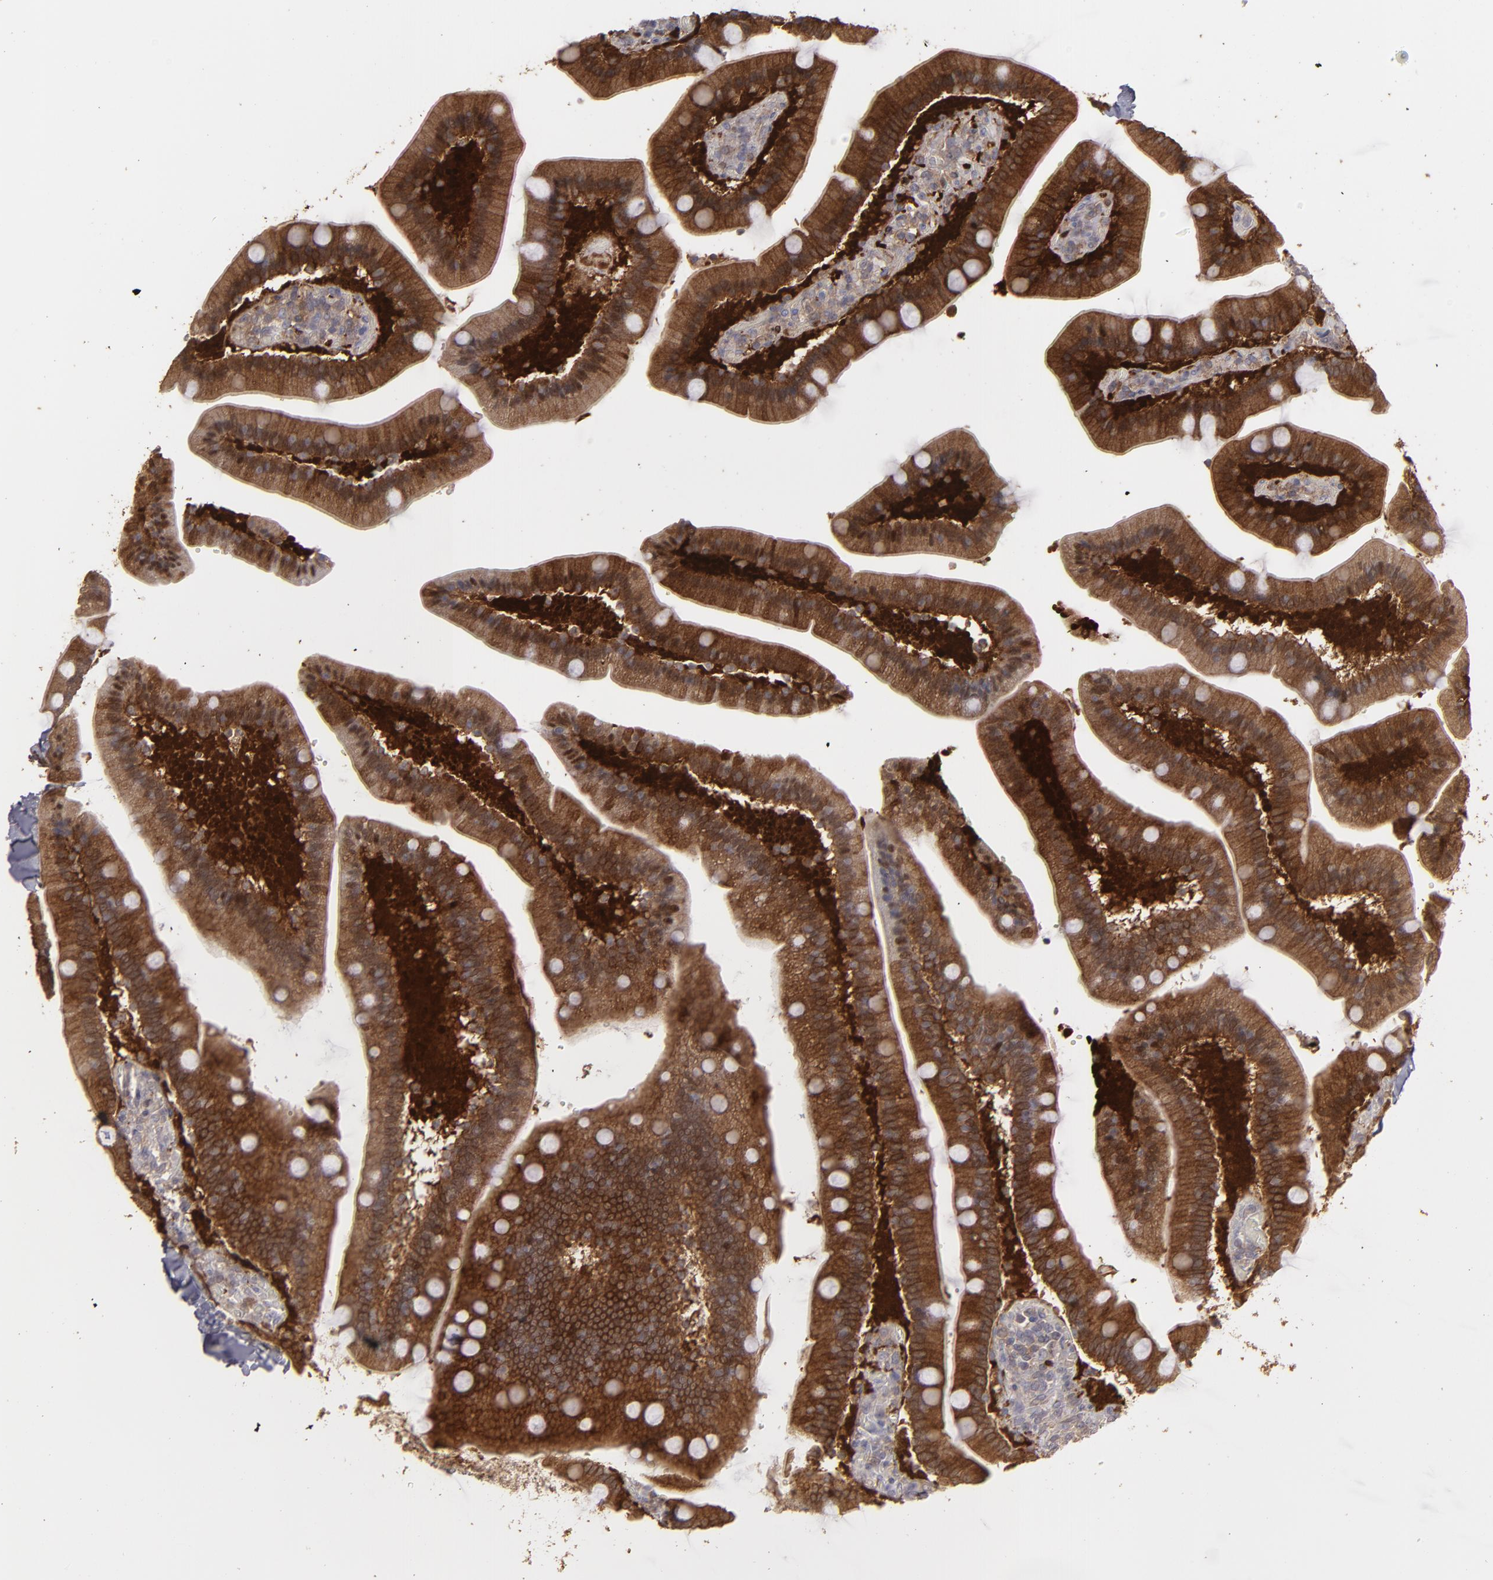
{"staining": {"intensity": "strong", "quantity": ">75%", "location": "cytoplasmic/membranous"}, "tissue": "duodenum", "cell_type": "Glandular cells", "image_type": "normal", "snomed": [{"axis": "morphology", "description": "Normal tissue, NOS"}, {"axis": "topography", "description": "Duodenum"}], "caption": "High-magnification brightfield microscopy of benign duodenum stained with DAB (3,3'-diaminobenzidine) (brown) and counterstained with hematoxylin (blue). glandular cells exhibit strong cytoplasmic/membranous staining is present in about>75% of cells.", "gene": "SEMA3G", "patient": {"sex": "male", "age": 66}}